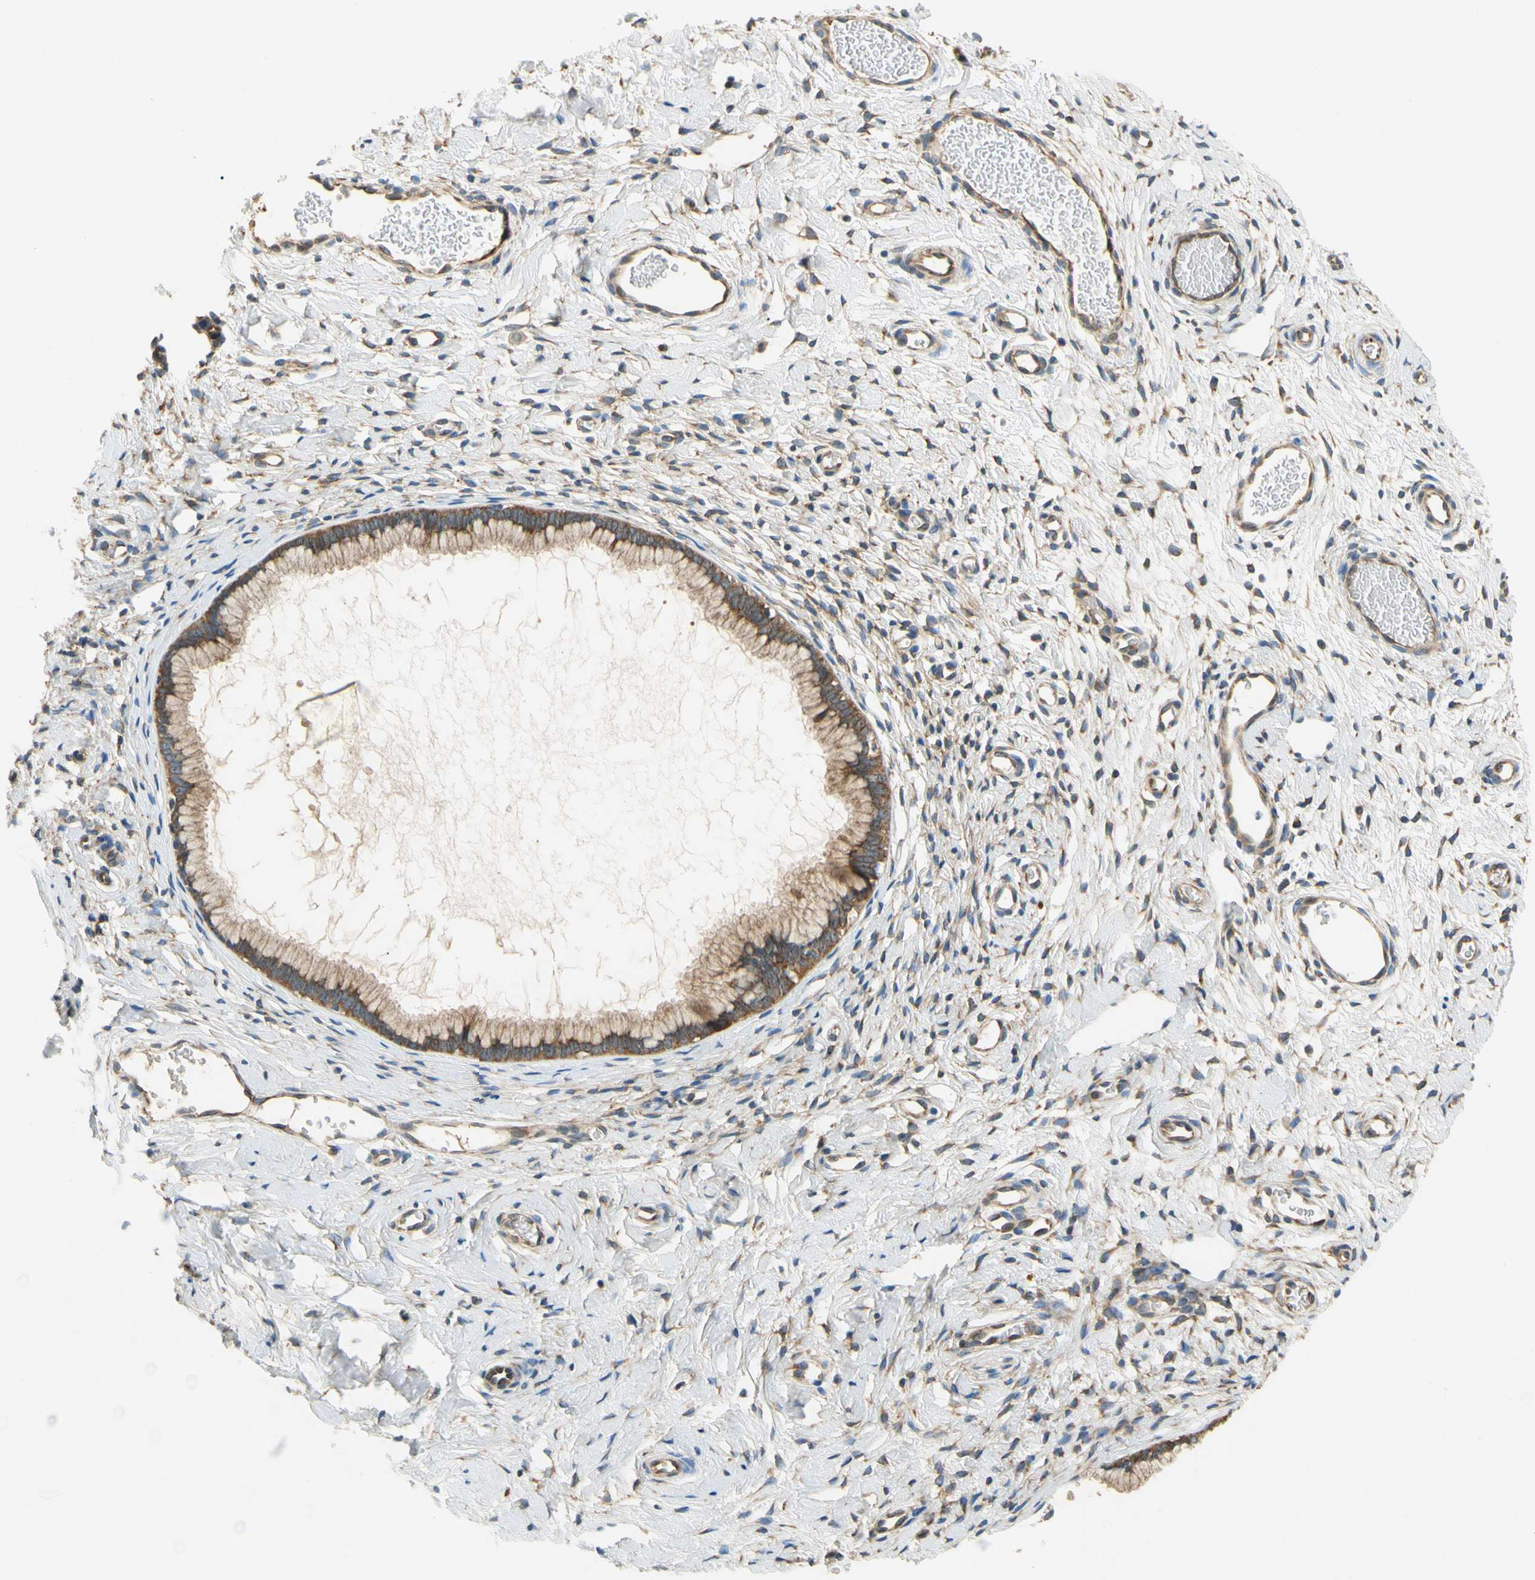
{"staining": {"intensity": "moderate", "quantity": ">75%", "location": "cytoplasmic/membranous"}, "tissue": "cervix", "cell_type": "Glandular cells", "image_type": "normal", "snomed": [{"axis": "morphology", "description": "Normal tissue, NOS"}, {"axis": "topography", "description": "Cervix"}], "caption": "High-magnification brightfield microscopy of benign cervix stained with DAB (brown) and counterstained with hematoxylin (blue). glandular cells exhibit moderate cytoplasmic/membranous staining is seen in approximately>75% of cells.", "gene": "LRRC47", "patient": {"sex": "female", "age": 65}}